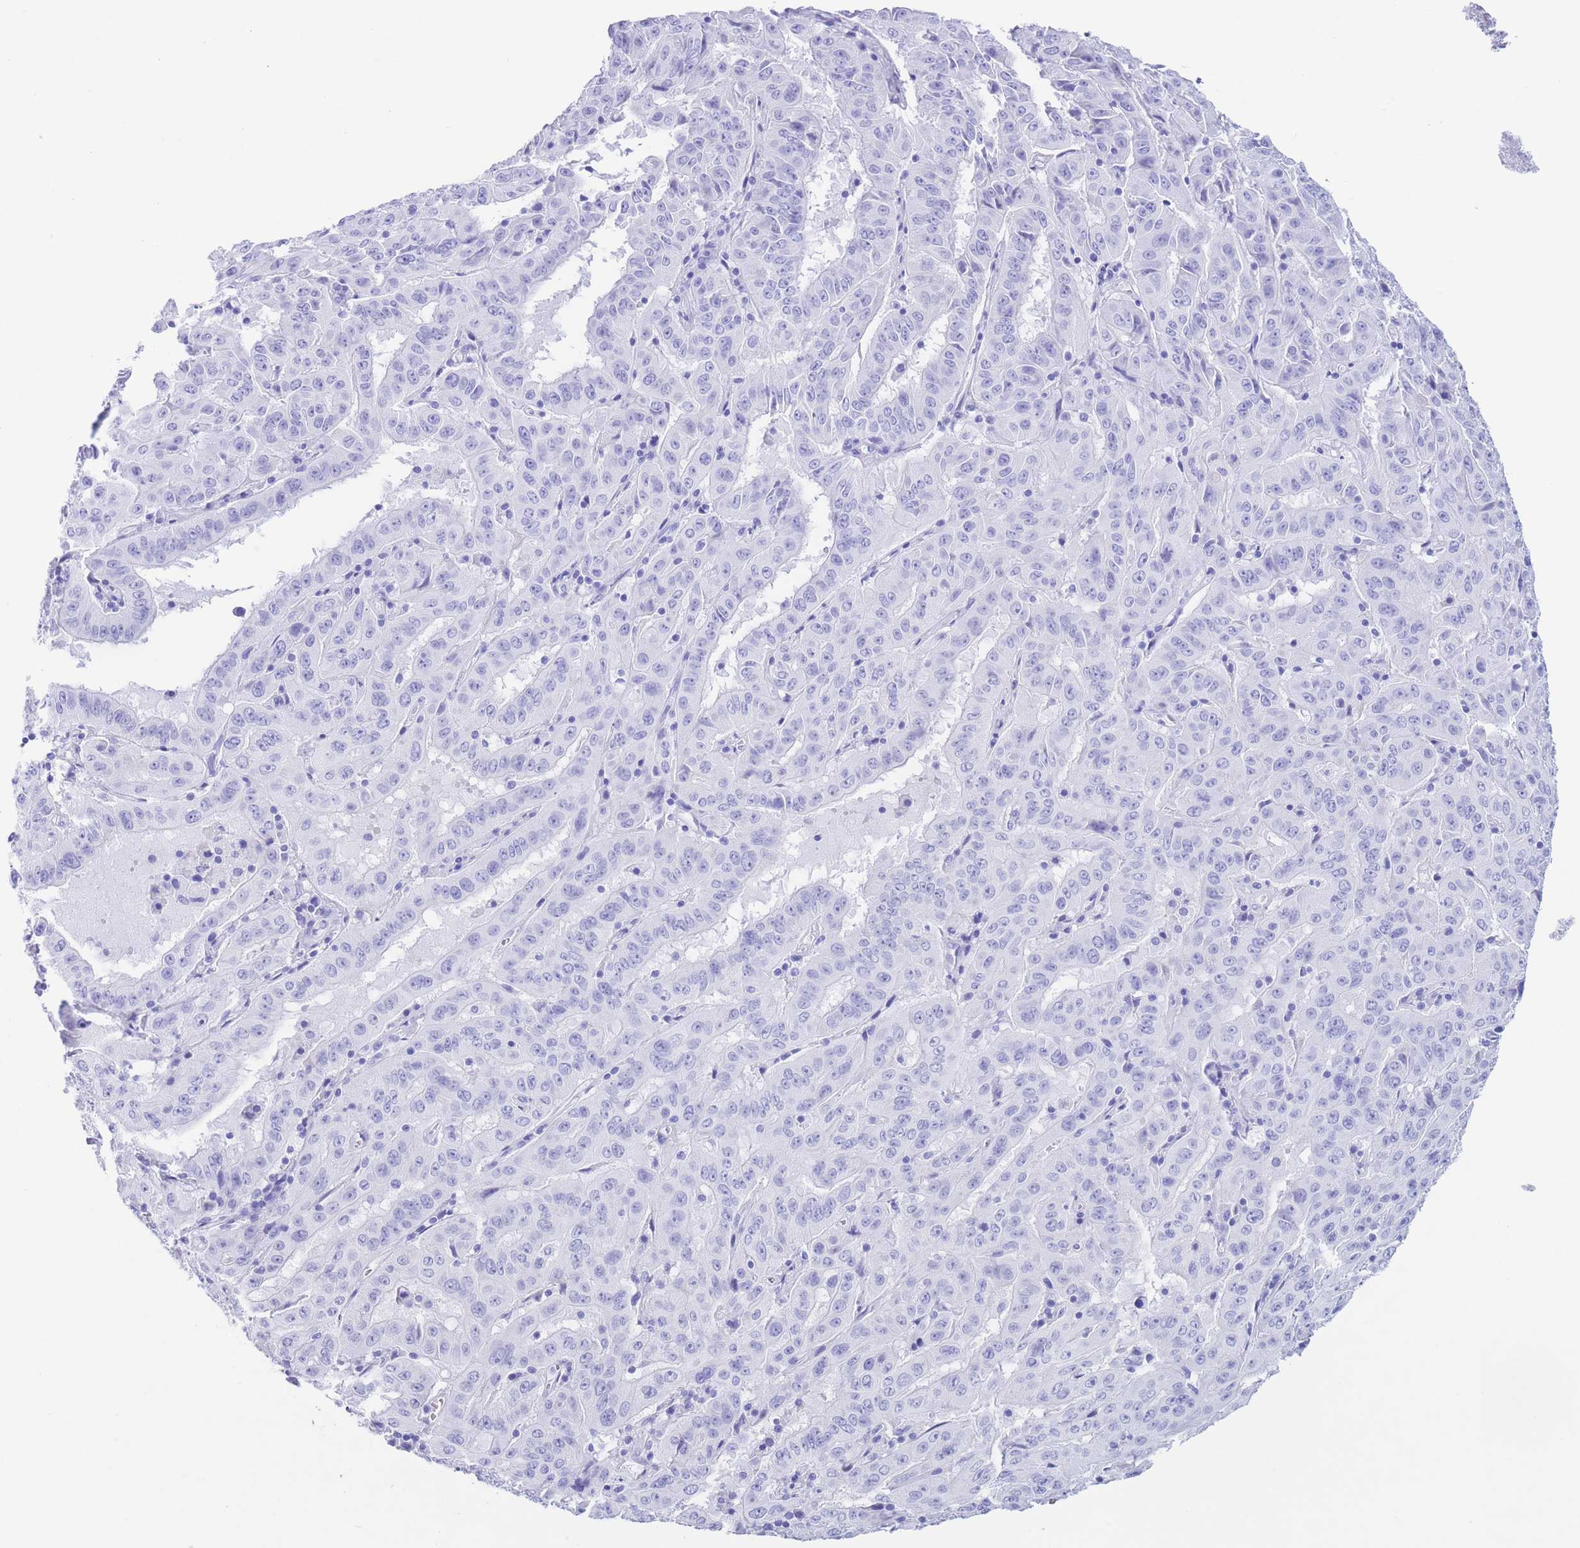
{"staining": {"intensity": "negative", "quantity": "none", "location": "none"}, "tissue": "pancreatic cancer", "cell_type": "Tumor cells", "image_type": "cancer", "snomed": [{"axis": "morphology", "description": "Adenocarcinoma, NOS"}, {"axis": "topography", "description": "Pancreas"}], "caption": "An IHC image of pancreatic cancer (adenocarcinoma) is shown. There is no staining in tumor cells of pancreatic cancer (adenocarcinoma).", "gene": "SLCO1B3", "patient": {"sex": "male", "age": 63}}